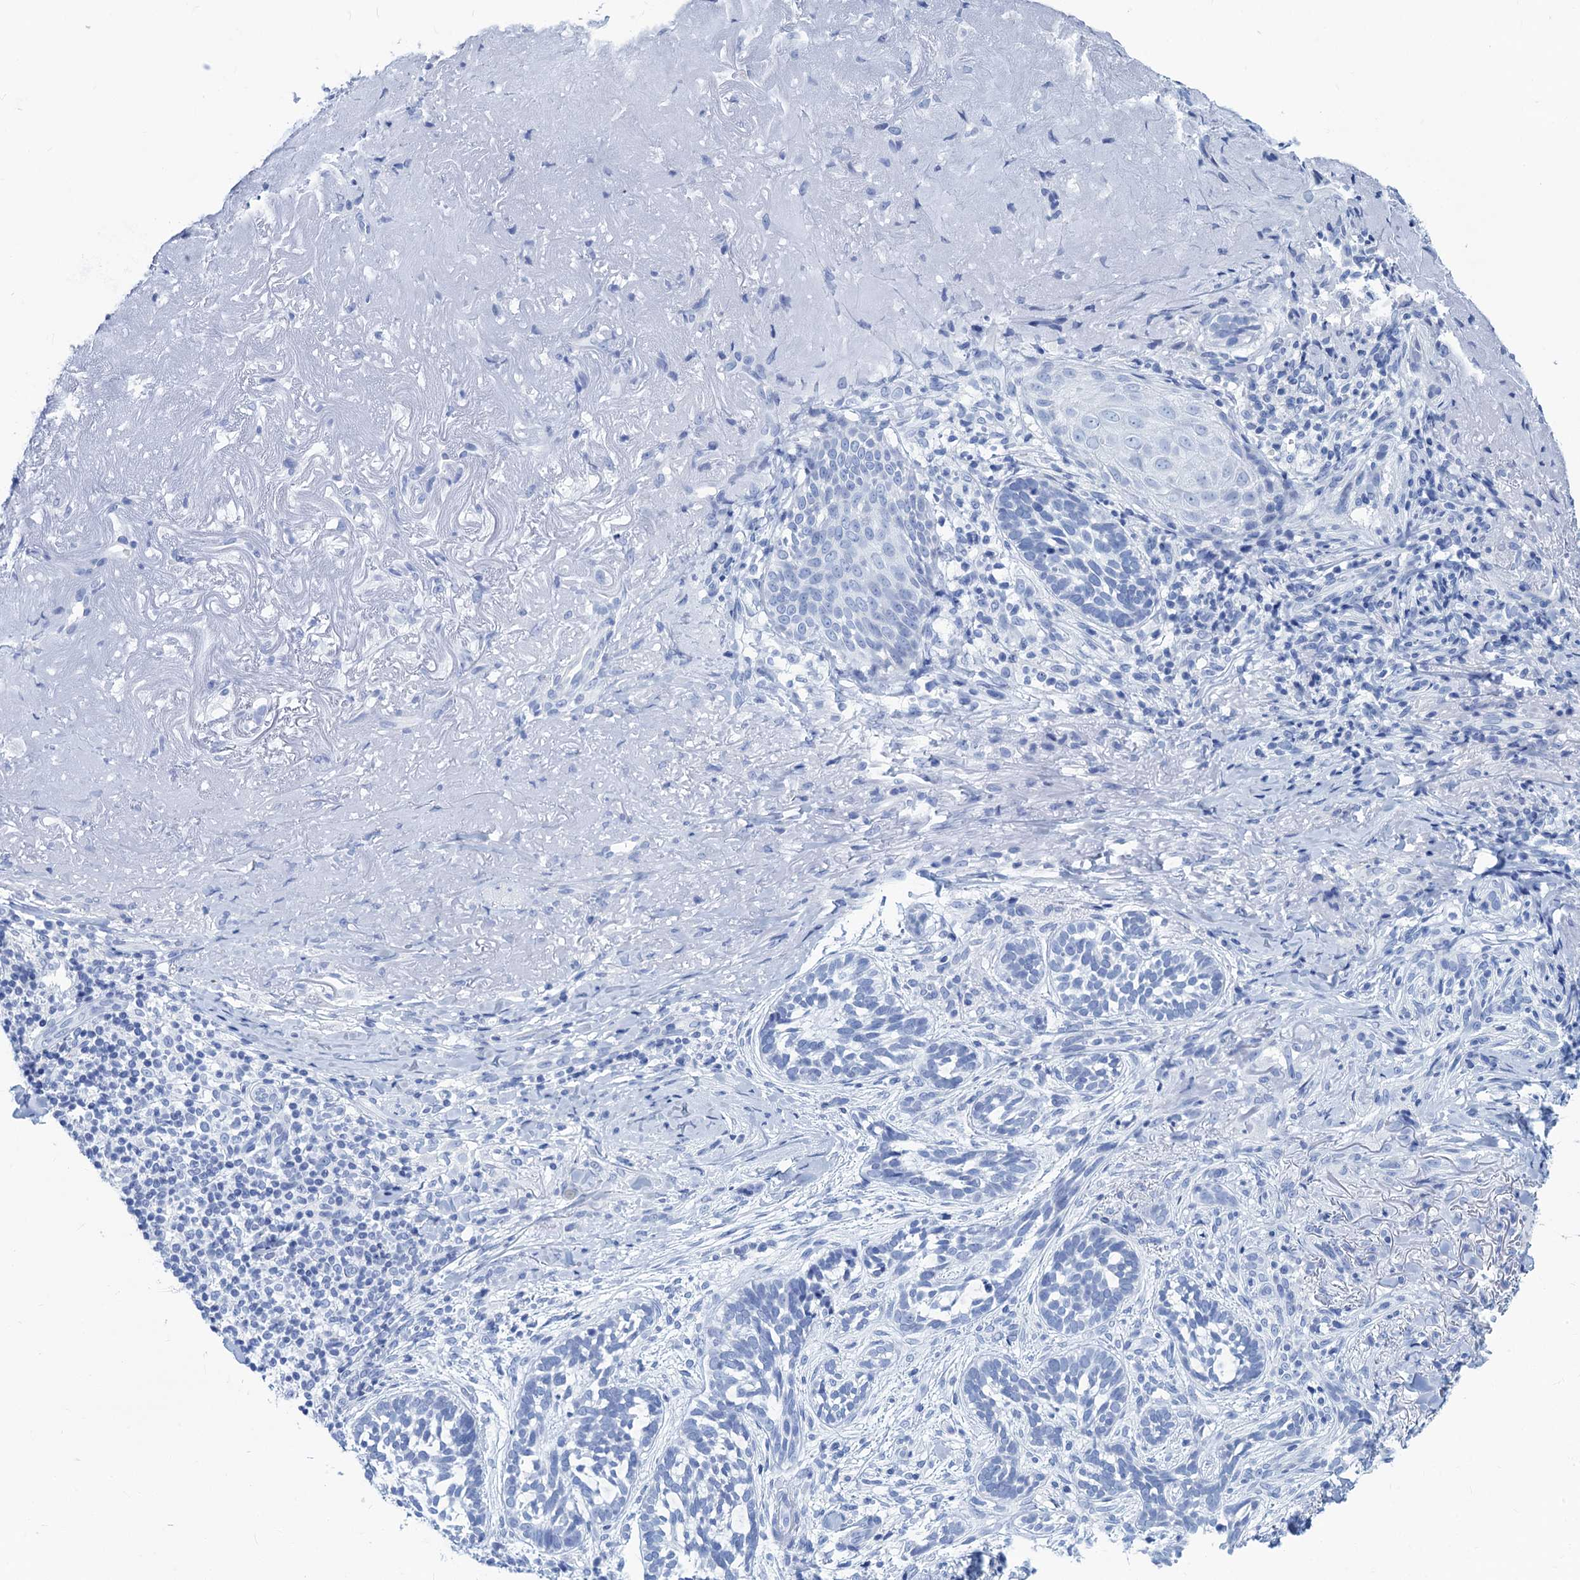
{"staining": {"intensity": "negative", "quantity": "none", "location": "none"}, "tissue": "skin cancer", "cell_type": "Tumor cells", "image_type": "cancer", "snomed": [{"axis": "morphology", "description": "Basal cell carcinoma"}, {"axis": "topography", "description": "Skin"}], "caption": "This is a micrograph of immunohistochemistry staining of skin cancer (basal cell carcinoma), which shows no staining in tumor cells. (Brightfield microscopy of DAB (3,3'-diaminobenzidine) immunohistochemistry (IHC) at high magnification).", "gene": "CABYR", "patient": {"sex": "male", "age": 71}}